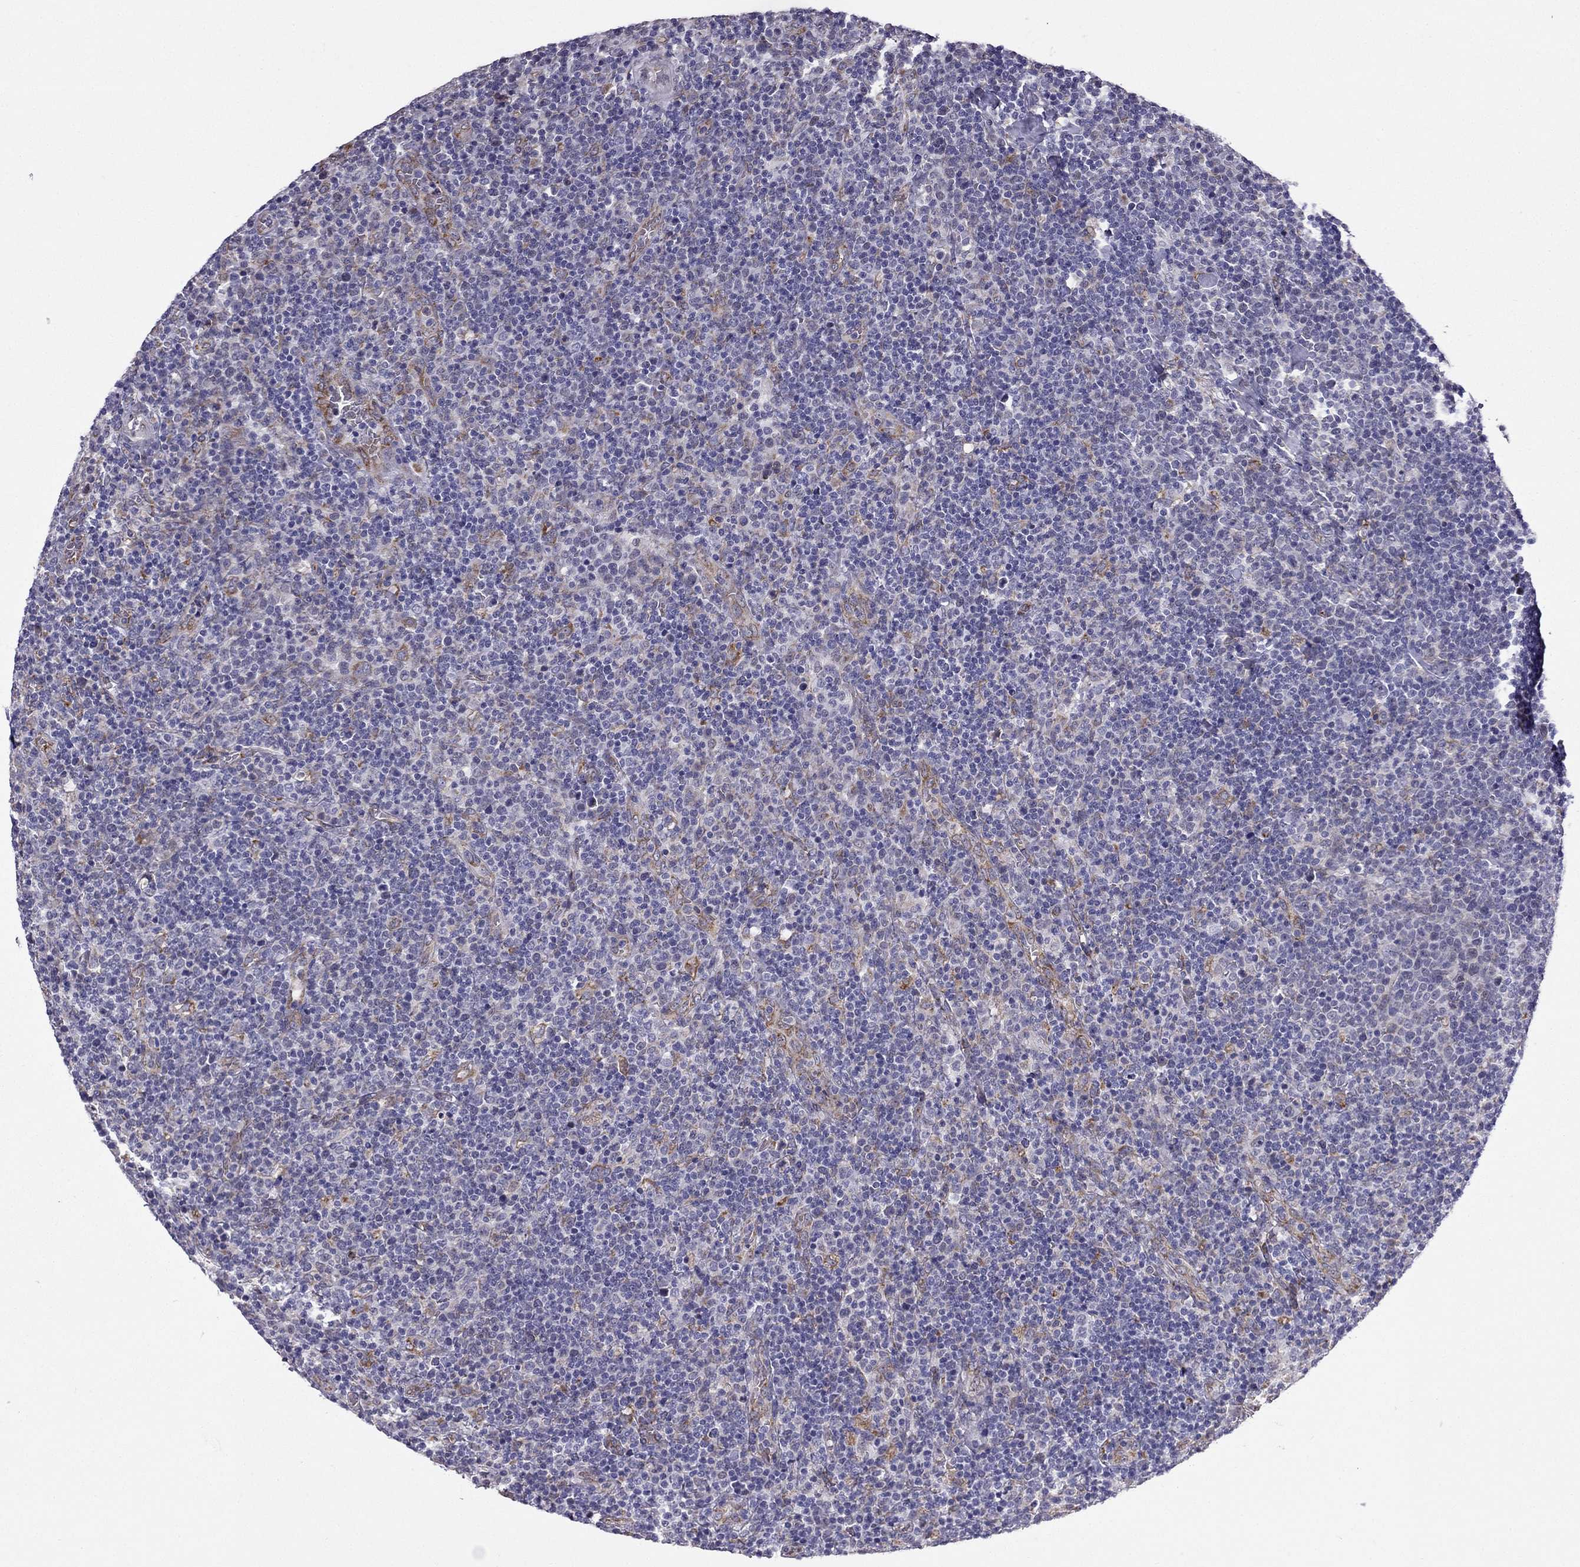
{"staining": {"intensity": "negative", "quantity": "none", "location": "none"}, "tissue": "lymphoma", "cell_type": "Tumor cells", "image_type": "cancer", "snomed": [{"axis": "morphology", "description": "Malignant lymphoma, non-Hodgkin's type, High grade"}, {"axis": "topography", "description": "Lymph node"}], "caption": "Immunohistochemistry histopathology image of human high-grade malignant lymphoma, non-Hodgkin's type stained for a protein (brown), which demonstrates no expression in tumor cells.", "gene": "IKBIP", "patient": {"sex": "male", "age": 61}}